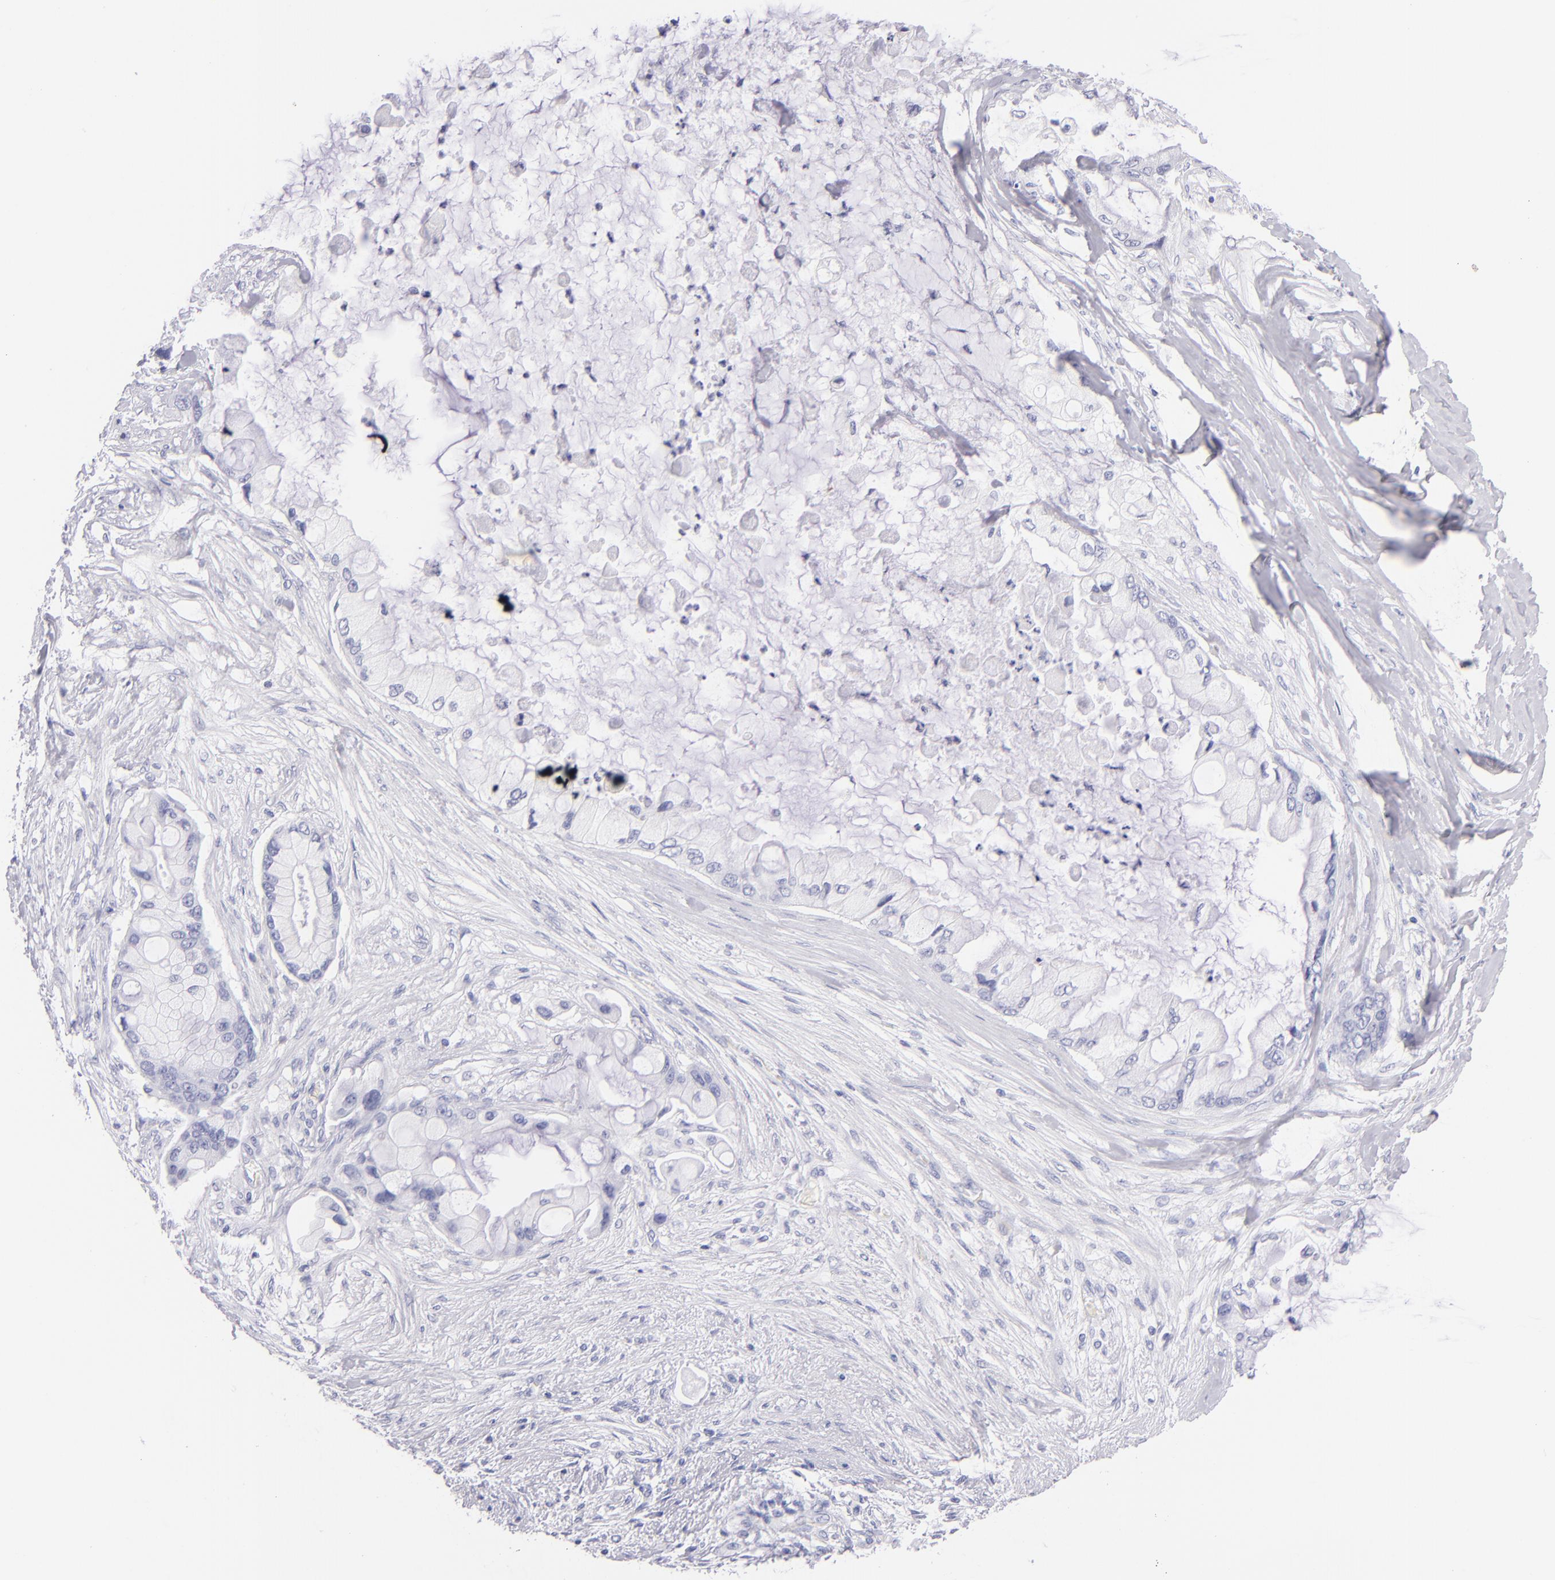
{"staining": {"intensity": "negative", "quantity": "none", "location": "none"}, "tissue": "pancreatic cancer", "cell_type": "Tumor cells", "image_type": "cancer", "snomed": [{"axis": "morphology", "description": "Adenocarcinoma, NOS"}, {"axis": "topography", "description": "Pancreas"}], "caption": "Human adenocarcinoma (pancreatic) stained for a protein using immunohistochemistry shows no staining in tumor cells.", "gene": "PRF1", "patient": {"sex": "female", "age": 59}}